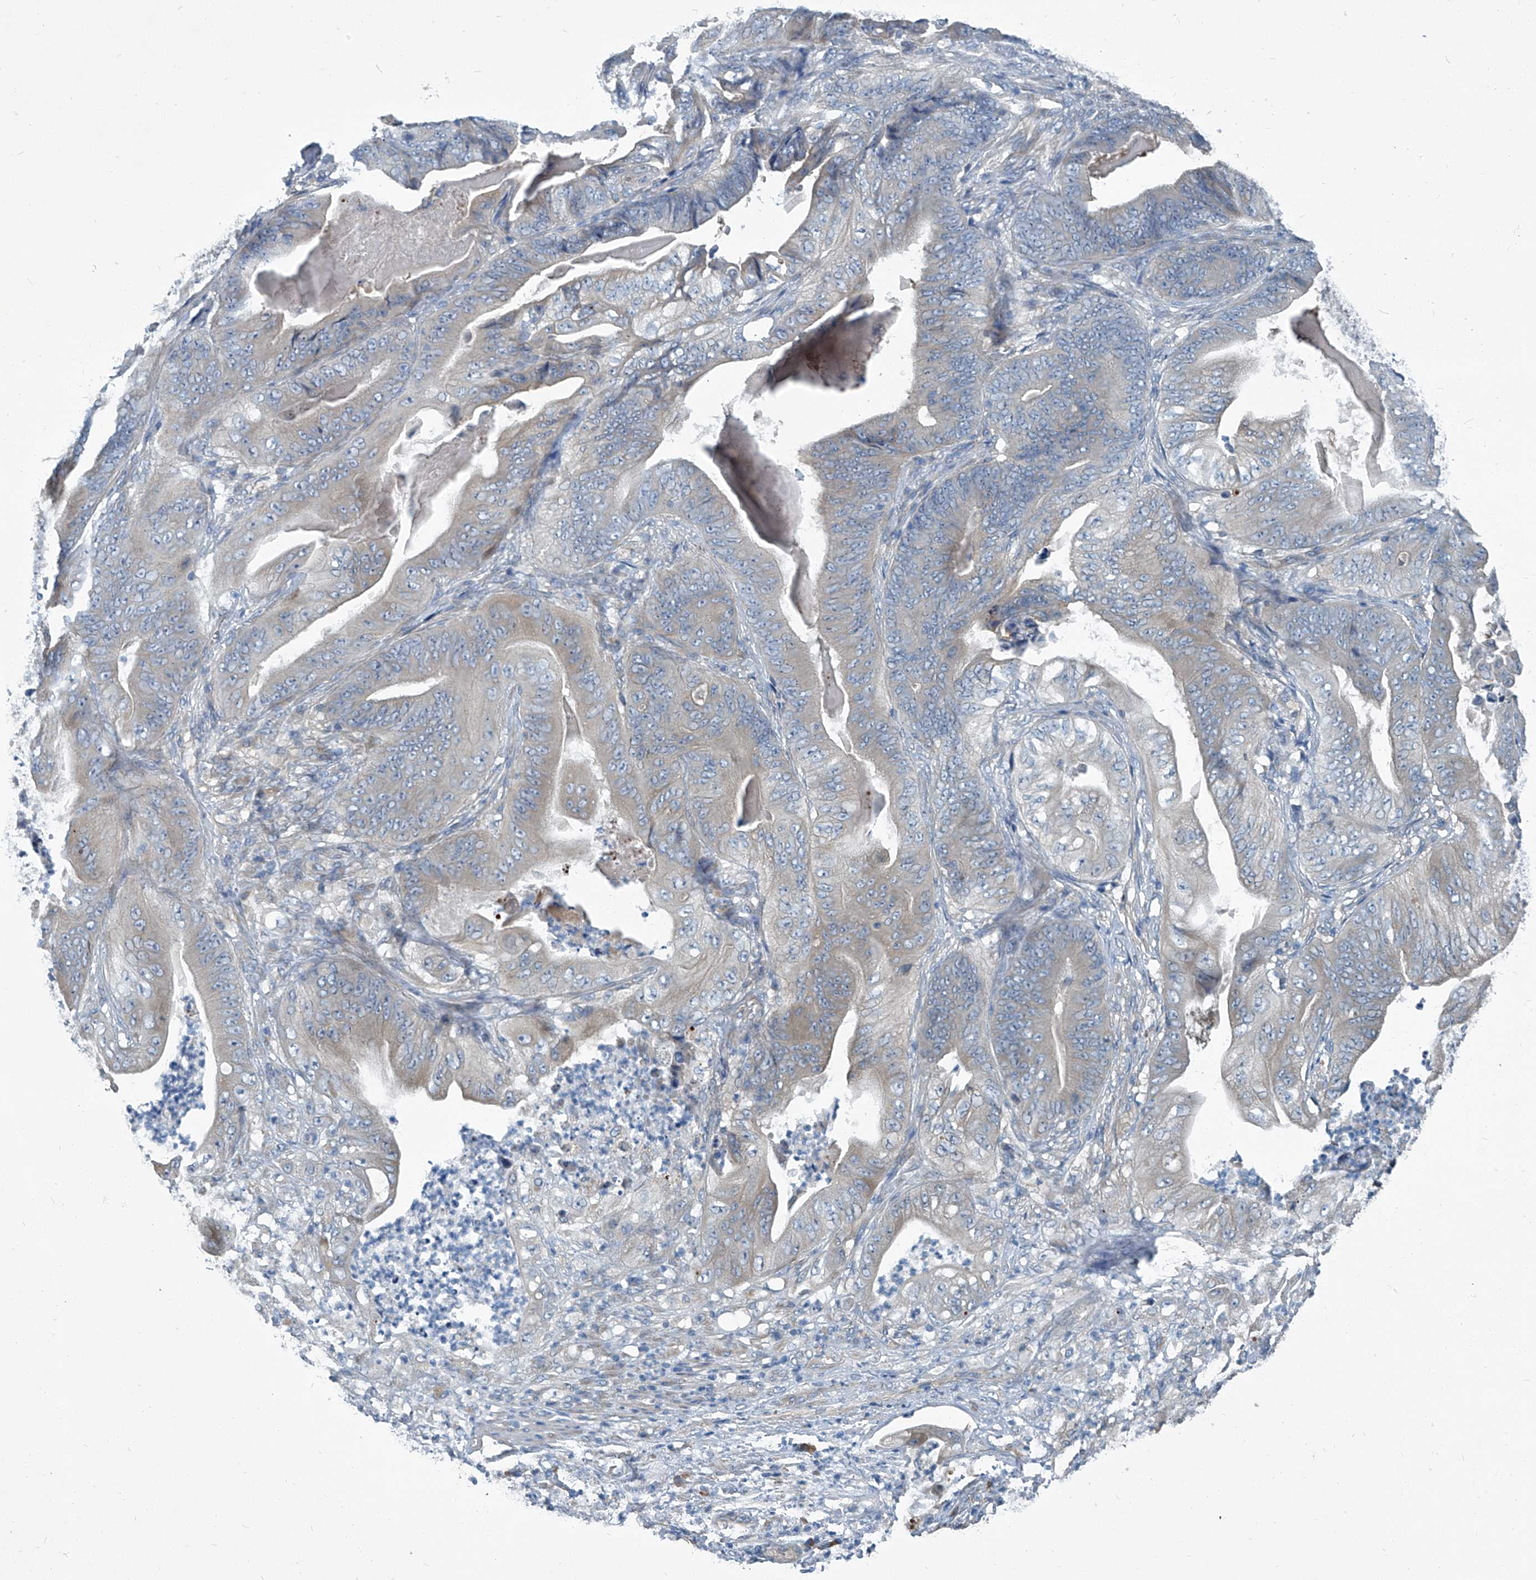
{"staining": {"intensity": "weak", "quantity": "25%-75%", "location": "cytoplasmic/membranous"}, "tissue": "stomach cancer", "cell_type": "Tumor cells", "image_type": "cancer", "snomed": [{"axis": "morphology", "description": "Adenocarcinoma, NOS"}, {"axis": "topography", "description": "Stomach"}], "caption": "Approximately 25%-75% of tumor cells in adenocarcinoma (stomach) exhibit weak cytoplasmic/membranous protein staining as visualized by brown immunohistochemical staining.", "gene": "SLC26A11", "patient": {"sex": "female", "age": 73}}